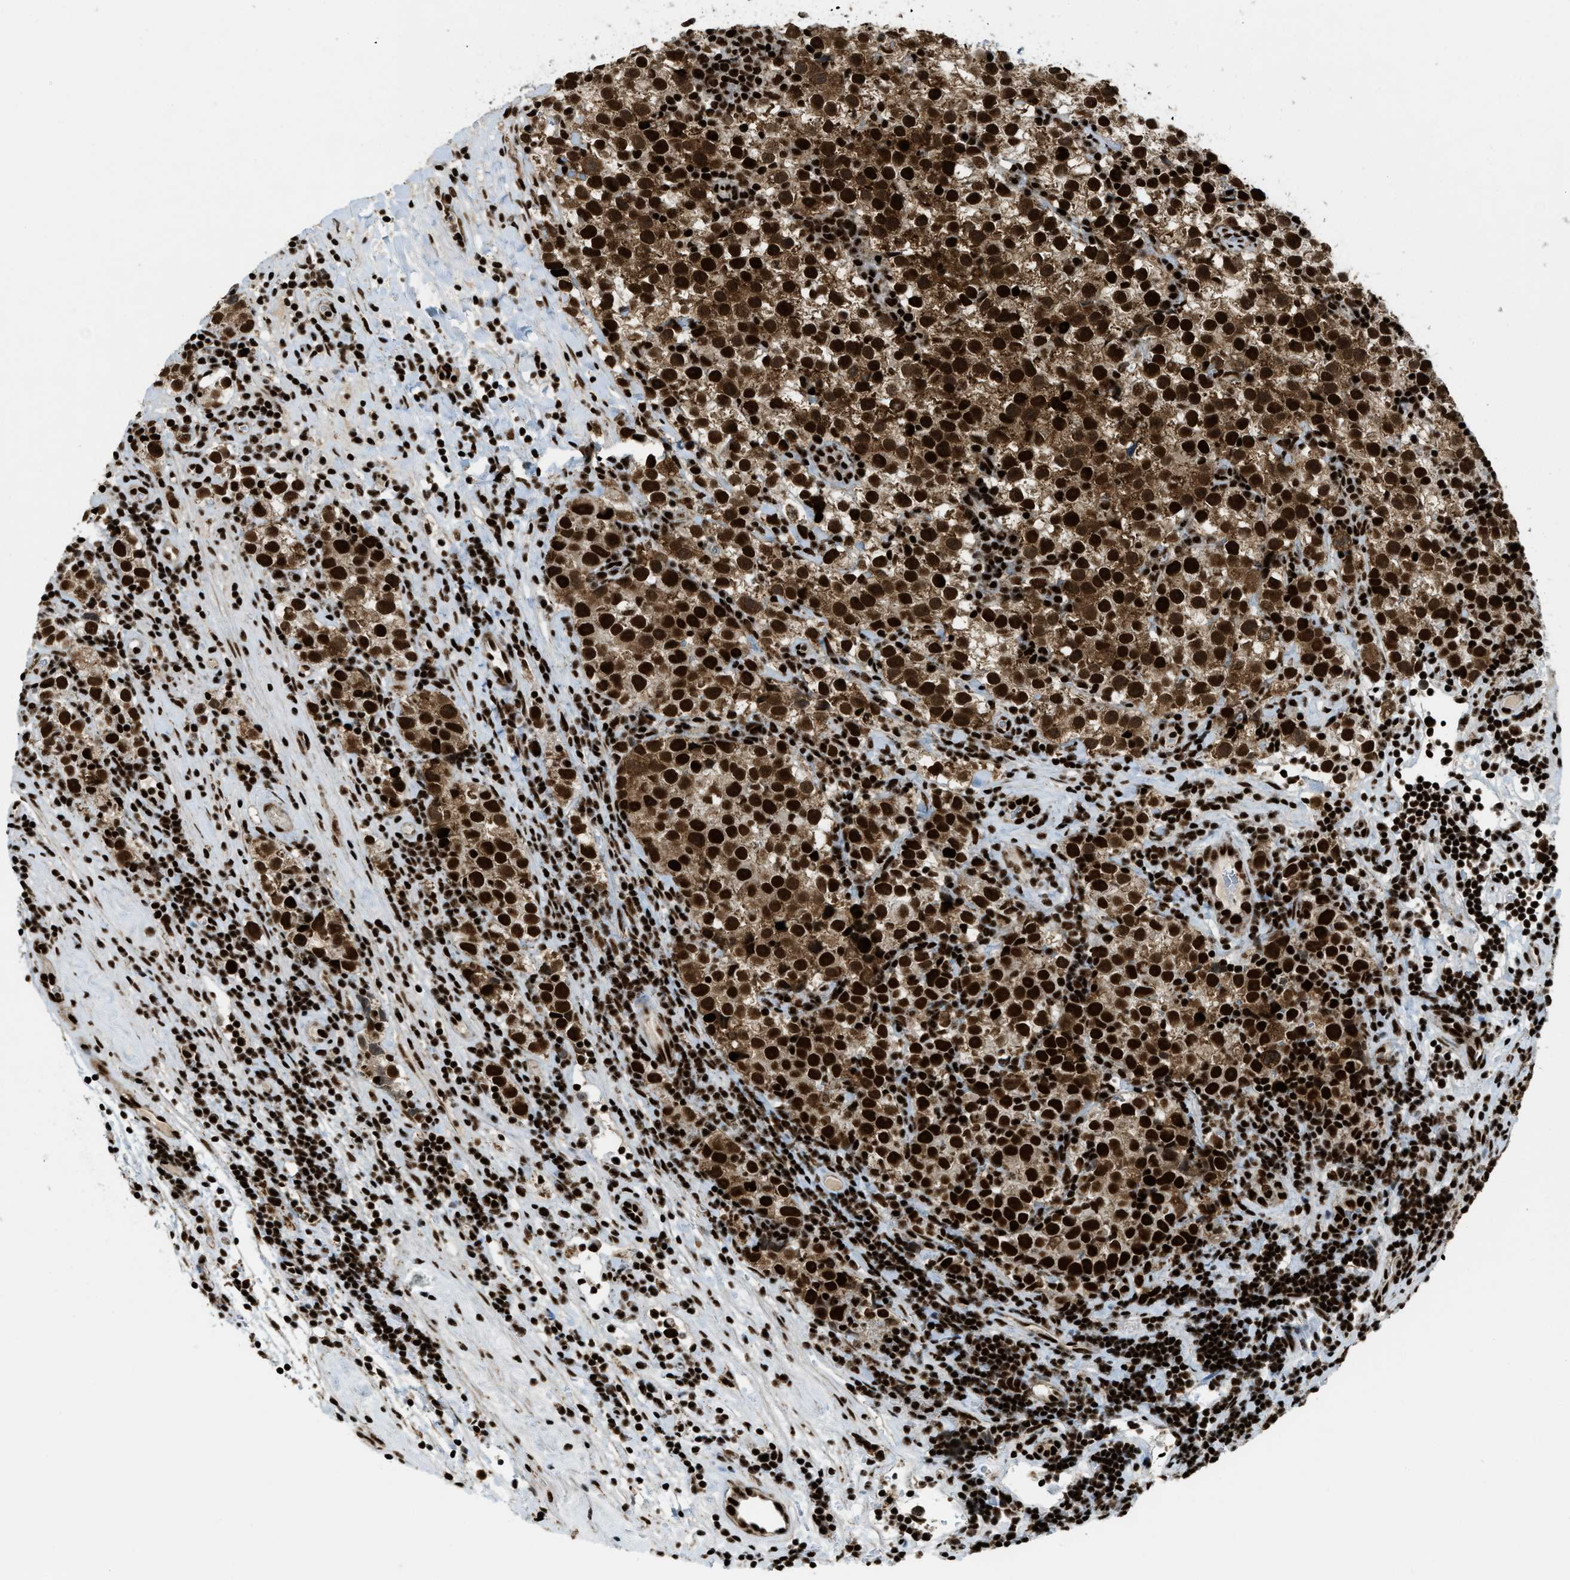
{"staining": {"intensity": "strong", "quantity": ">75%", "location": "cytoplasmic/membranous,nuclear"}, "tissue": "testis cancer", "cell_type": "Tumor cells", "image_type": "cancer", "snomed": [{"axis": "morphology", "description": "Normal tissue, NOS"}, {"axis": "morphology", "description": "Seminoma, NOS"}, {"axis": "topography", "description": "Testis"}], "caption": "A brown stain highlights strong cytoplasmic/membranous and nuclear positivity of a protein in testis cancer tumor cells.", "gene": "GABPB1", "patient": {"sex": "male", "age": 43}}